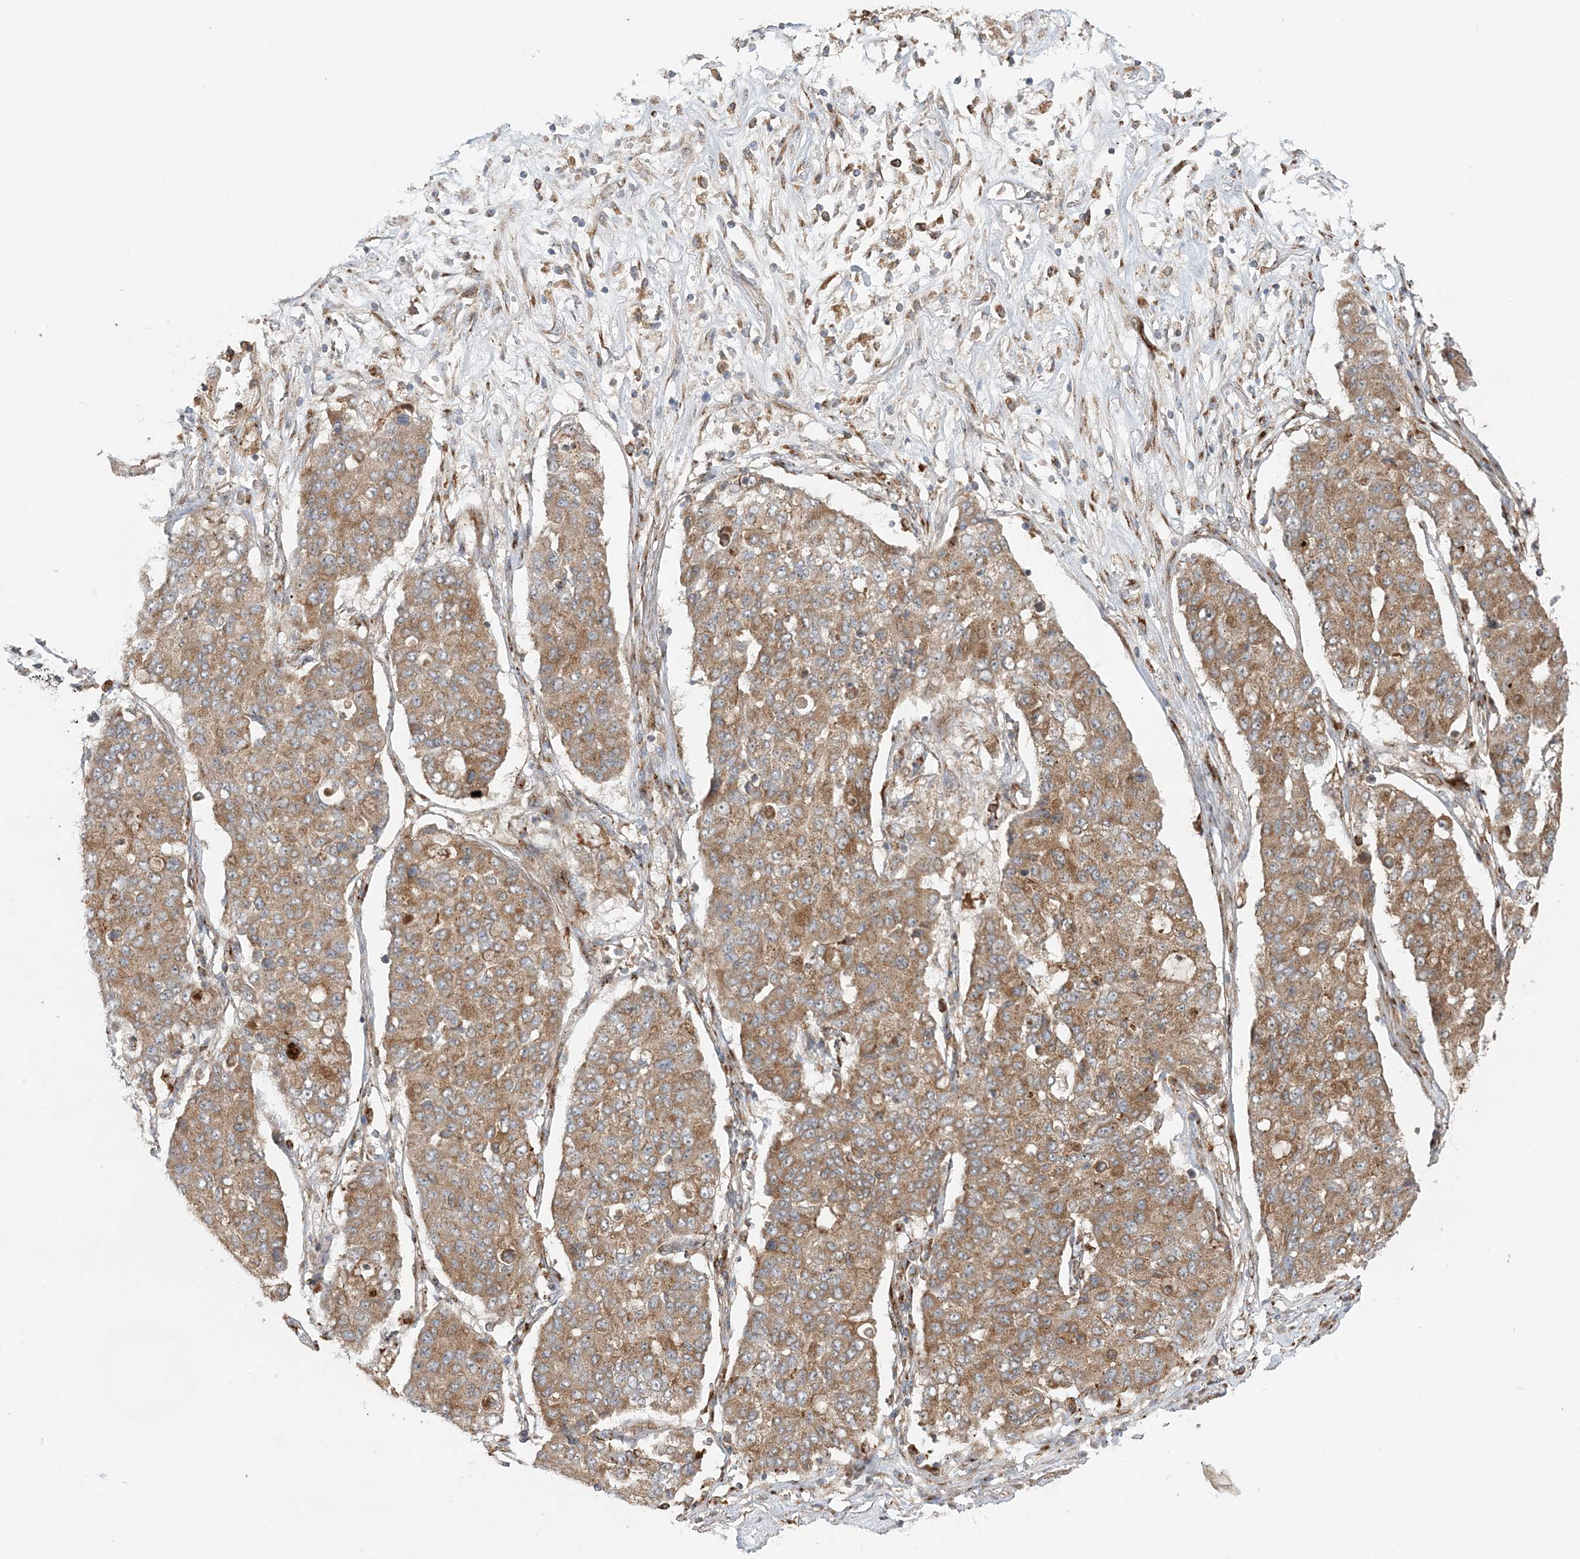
{"staining": {"intensity": "moderate", "quantity": ">75%", "location": "cytoplasmic/membranous"}, "tissue": "lung cancer", "cell_type": "Tumor cells", "image_type": "cancer", "snomed": [{"axis": "morphology", "description": "Squamous cell carcinoma, NOS"}, {"axis": "topography", "description": "Lung"}], "caption": "A high-resolution image shows immunohistochemistry (IHC) staining of lung cancer, which exhibits moderate cytoplasmic/membranous staining in about >75% of tumor cells. The staining is performed using DAB (3,3'-diaminobenzidine) brown chromogen to label protein expression. The nuclei are counter-stained blue using hematoxylin.", "gene": "ABCC3", "patient": {"sex": "male", "age": 74}}